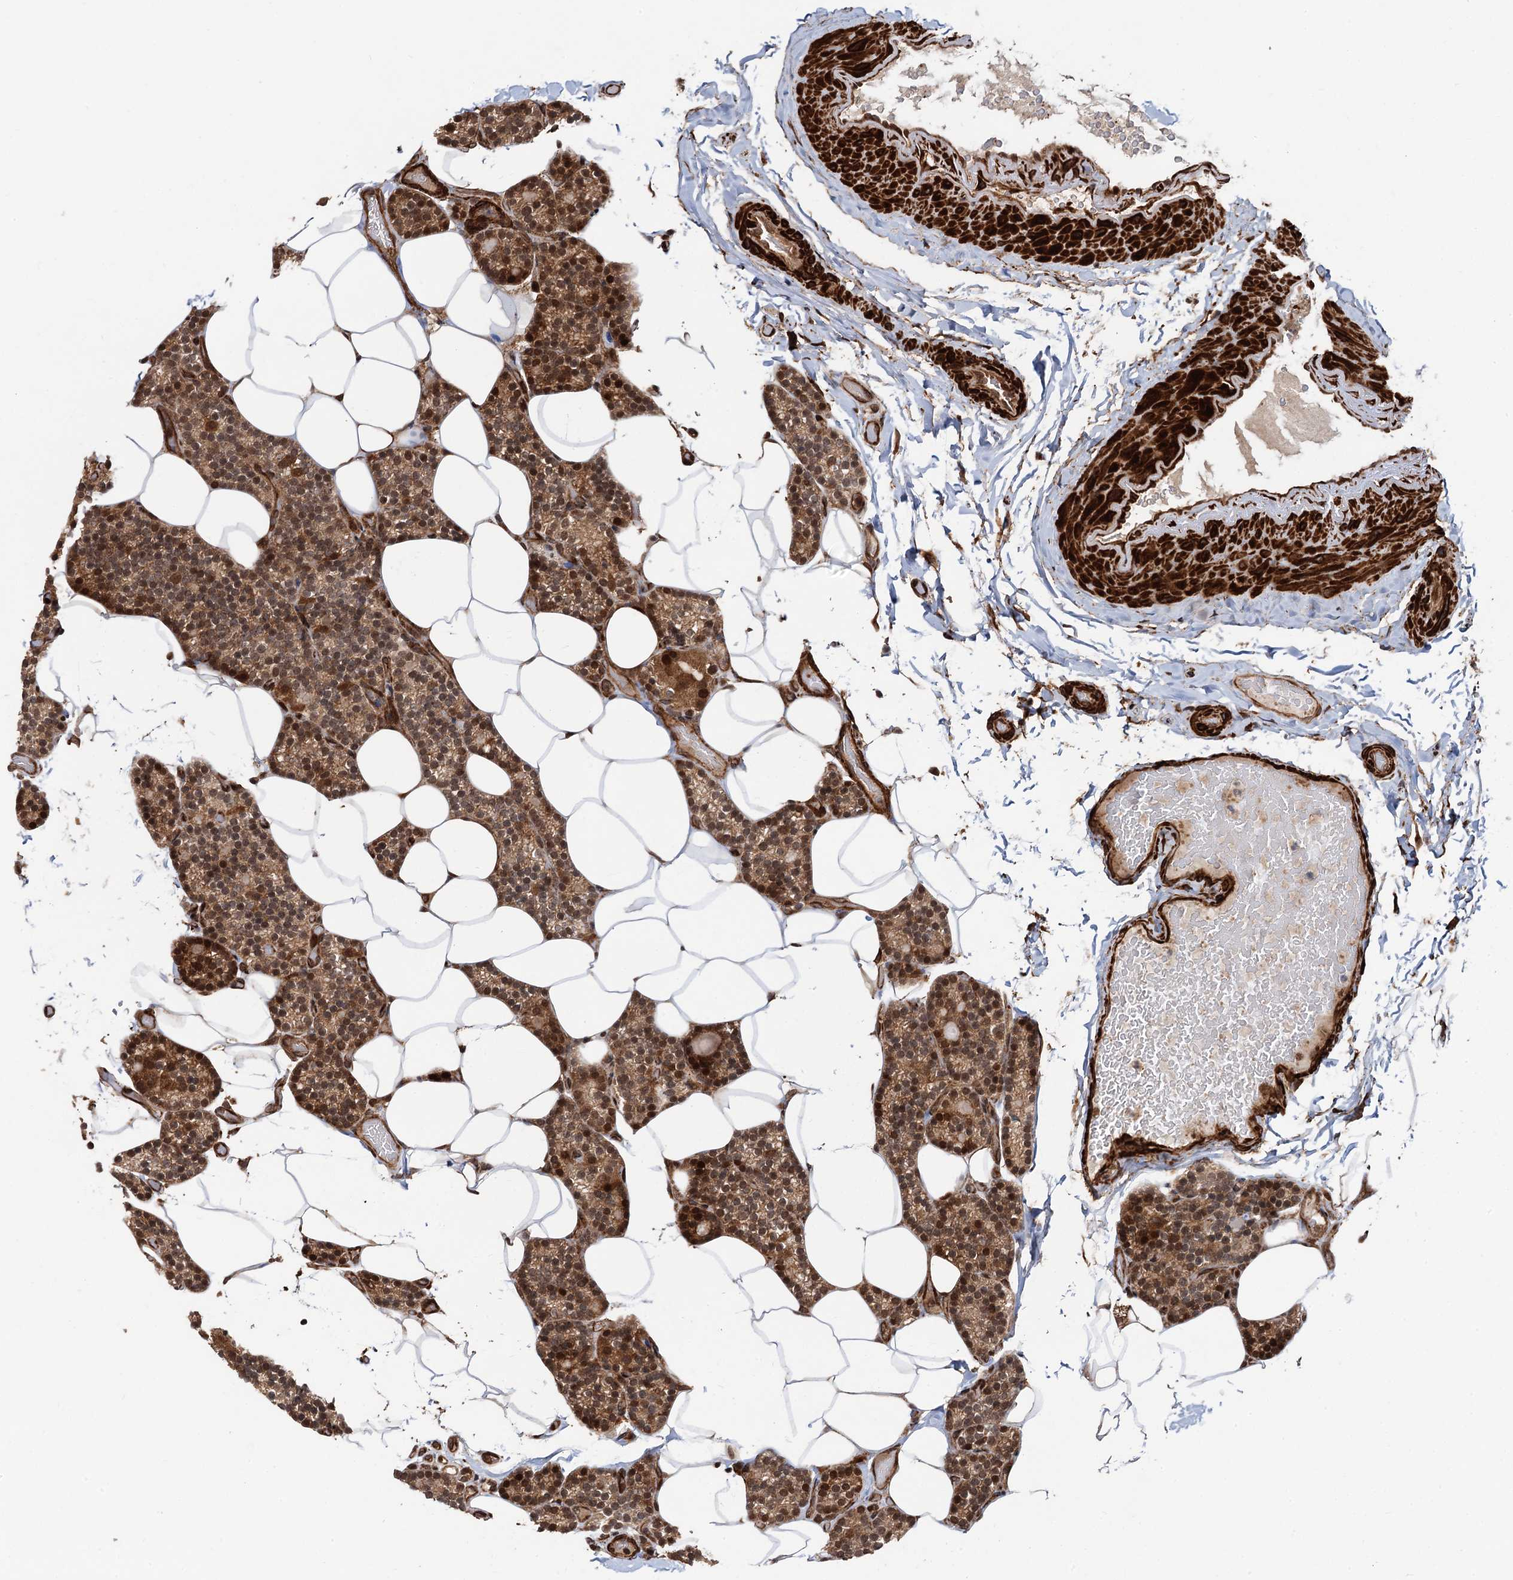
{"staining": {"intensity": "moderate", "quantity": ">75%", "location": "cytoplasmic/membranous,nuclear"}, "tissue": "parathyroid gland", "cell_type": "Glandular cells", "image_type": "normal", "snomed": [{"axis": "morphology", "description": "Normal tissue, NOS"}, {"axis": "topography", "description": "Parathyroid gland"}], "caption": "This photomicrograph shows immunohistochemistry (IHC) staining of benign parathyroid gland, with medium moderate cytoplasmic/membranous,nuclear positivity in approximately >75% of glandular cells.", "gene": "SNRNP25", "patient": {"sex": "male", "age": 52}}